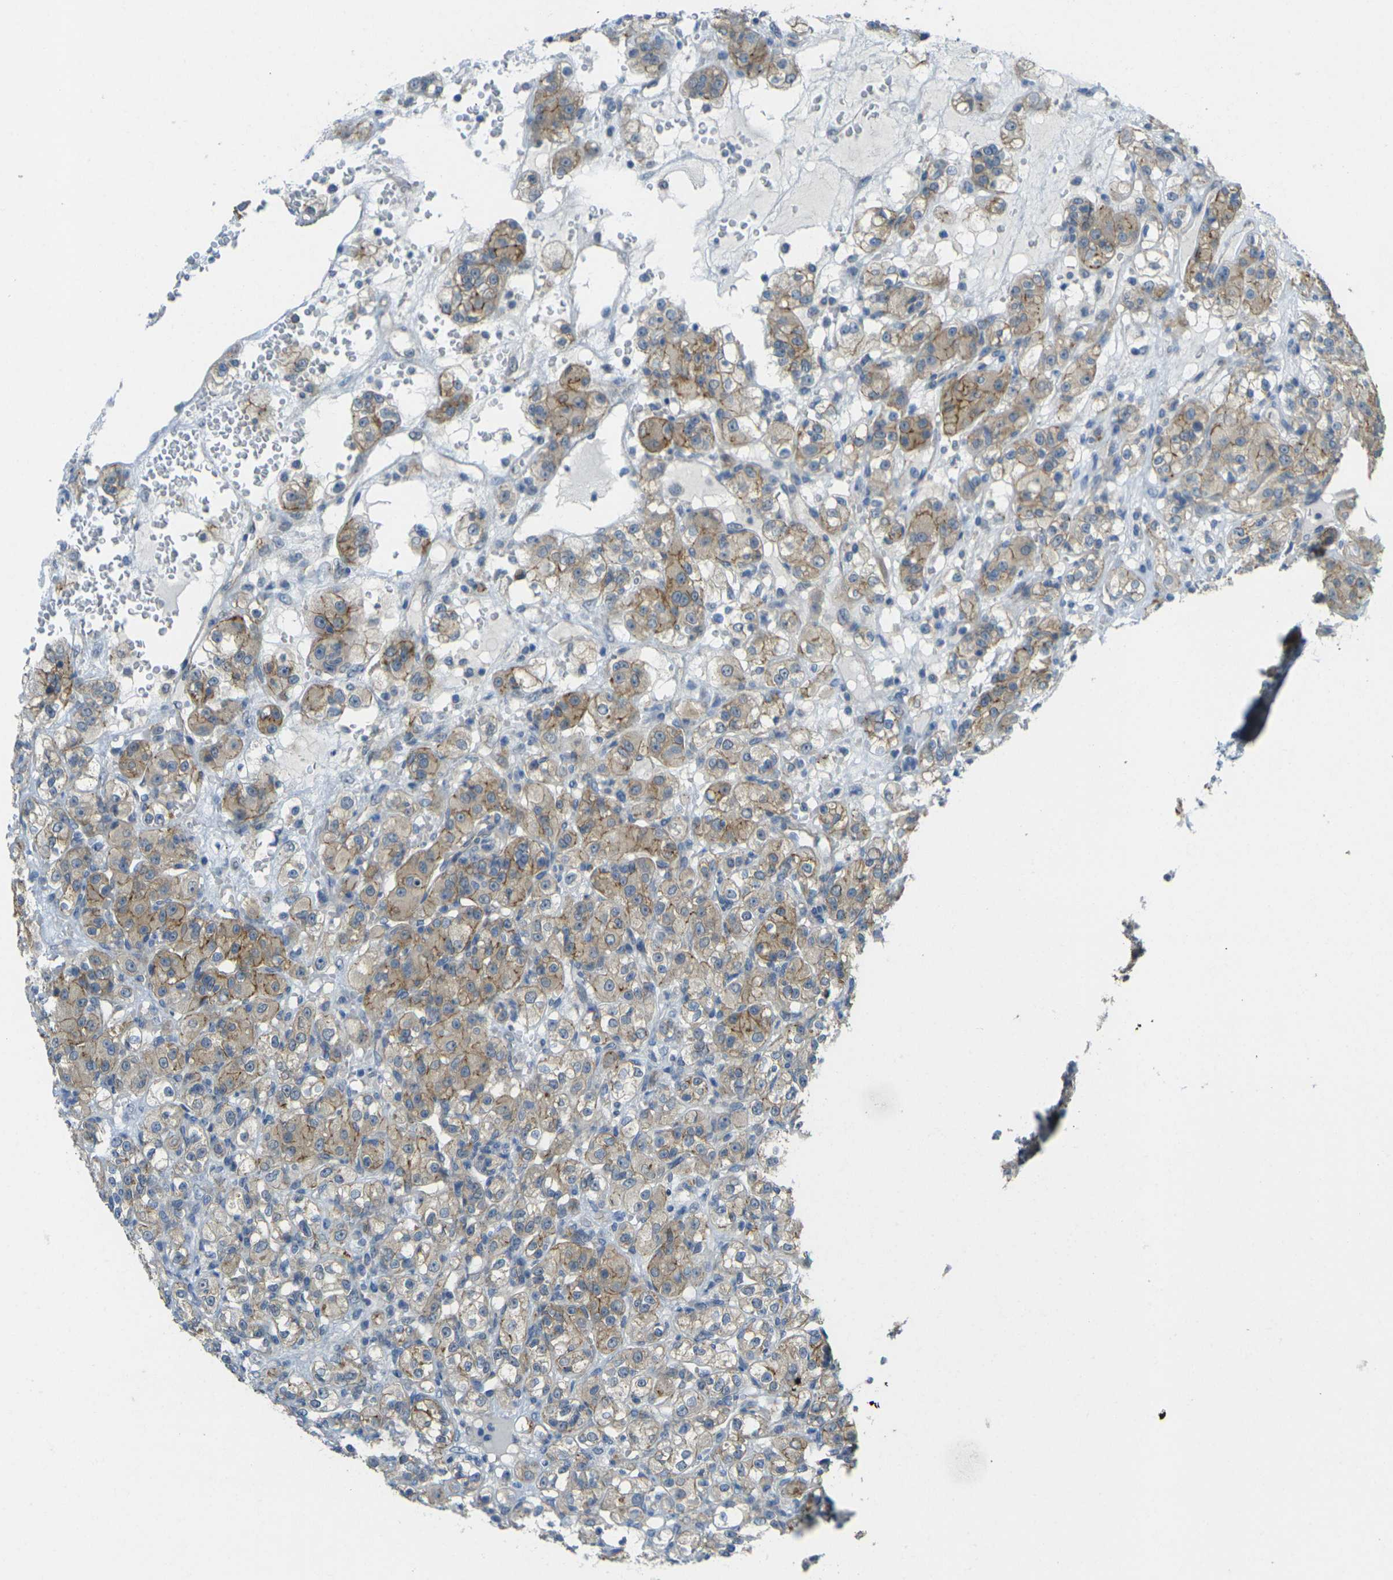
{"staining": {"intensity": "moderate", "quantity": ">75%", "location": "cytoplasmic/membranous"}, "tissue": "renal cancer", "cell_type": "Tumor cells", "image_type": "cancer", "snomed": [{"axis": "morphology", "description": "Normal tissue, NOS"}, {"axis": "morphology", "description": "Adenocarcinoma, NOS"}, {"axis": "topography", "description": "Kidney"}], "caption": "Renal adenocarcinoma stained for a protein (brown) exhibits moderate cytoplasmic/membranous positive positivity in approximately >75% of tumor cells.", "gene": "RHBDD1", "patient": {"sex": "male", "age": 61}}